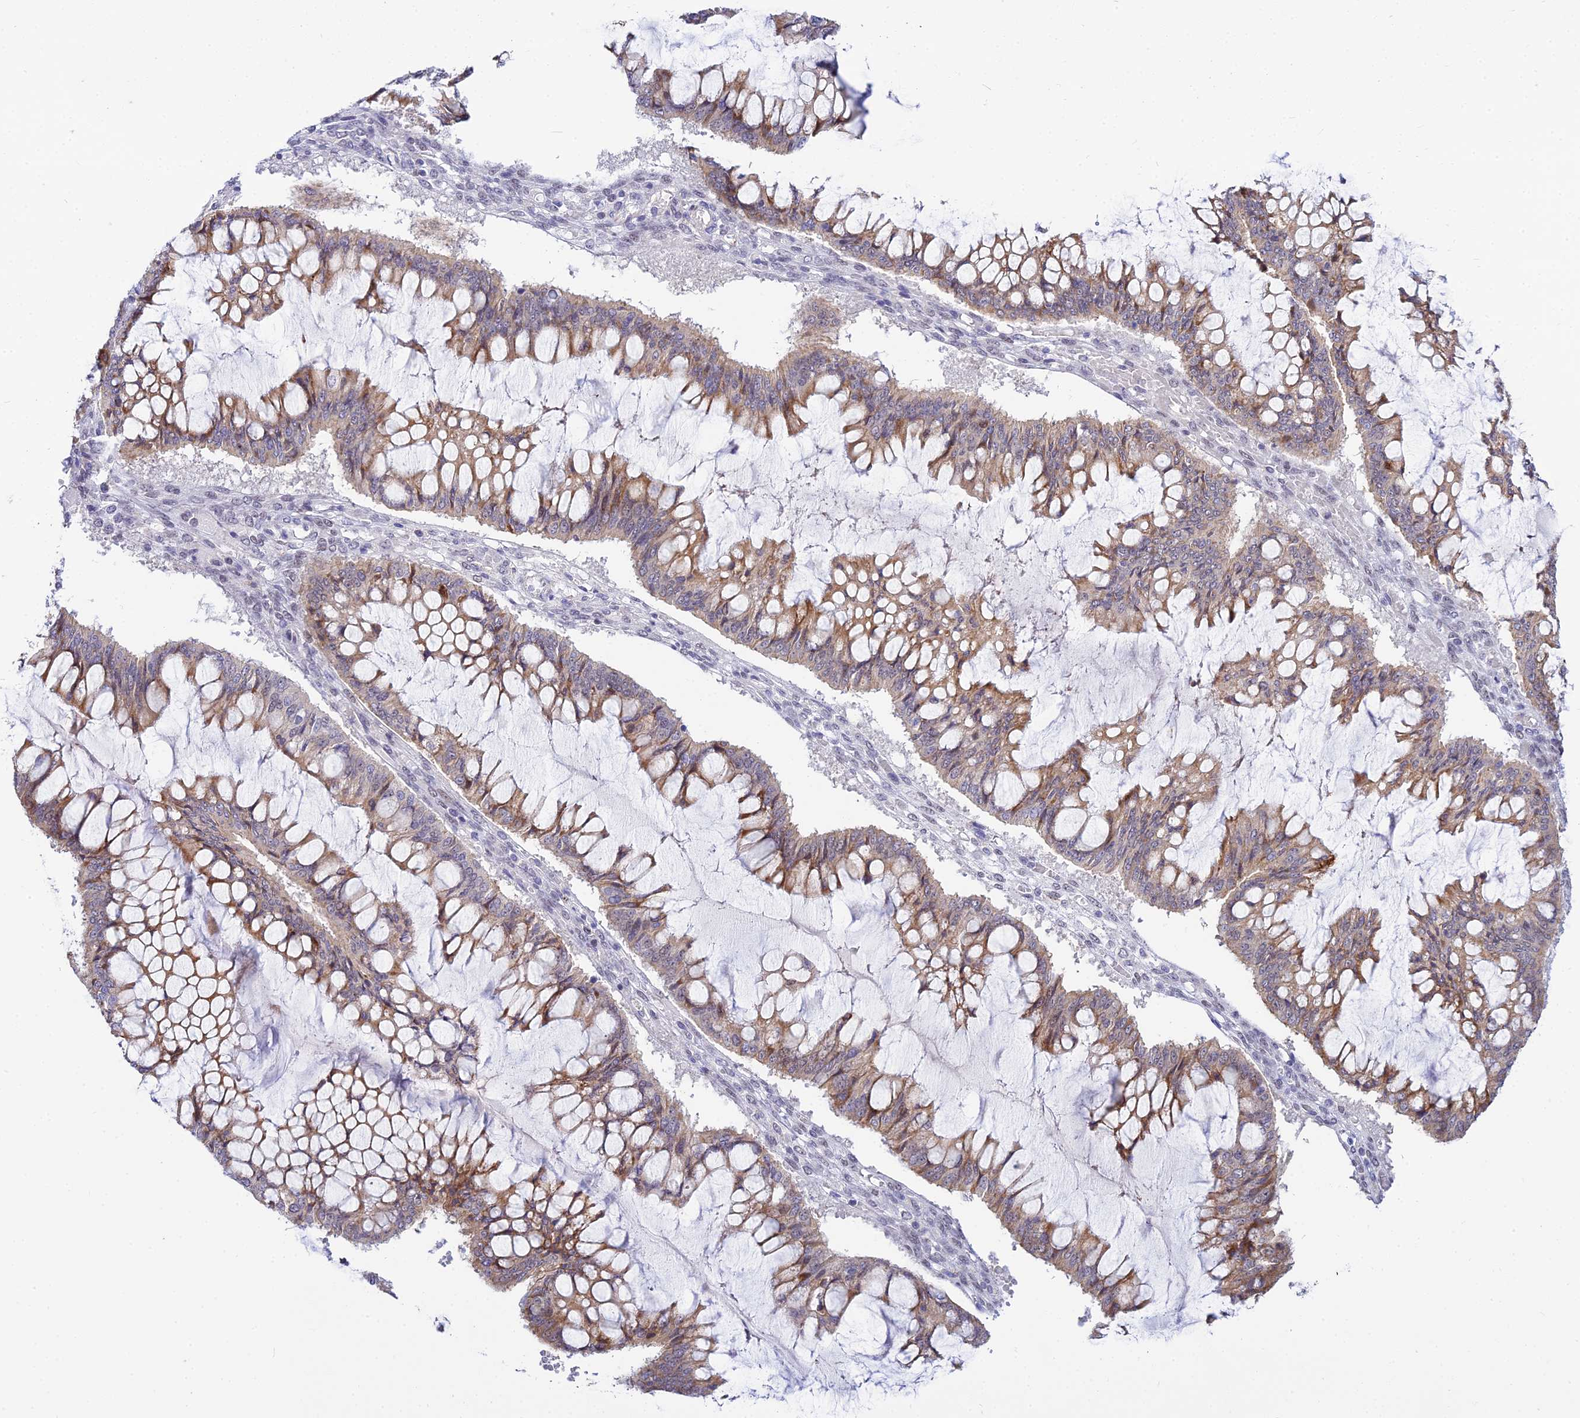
{"staining": {"intensity": "moderate", "quantity": ">75%", "location": "cytoplasmic/membranous"}, "tissue": "ovarian cancer", "cell_type": "Tumor cells", "image_type": "cancer", "snomed": [{"axis": "morphology", "description": "Cystadenocarcinoma, mucinous, NOS"}, {"axis": "topography", "description": "Ovary"}], "caption": "Immunohistochemical staining of human ovarian mucinous cystadenocarcinoma displays medium levels of moderate cytoplasmic/membranous protein expression in about >75% of tumor cells.", "gene": "C6orf163", "patient": {"sex": "female", "age": 73}}